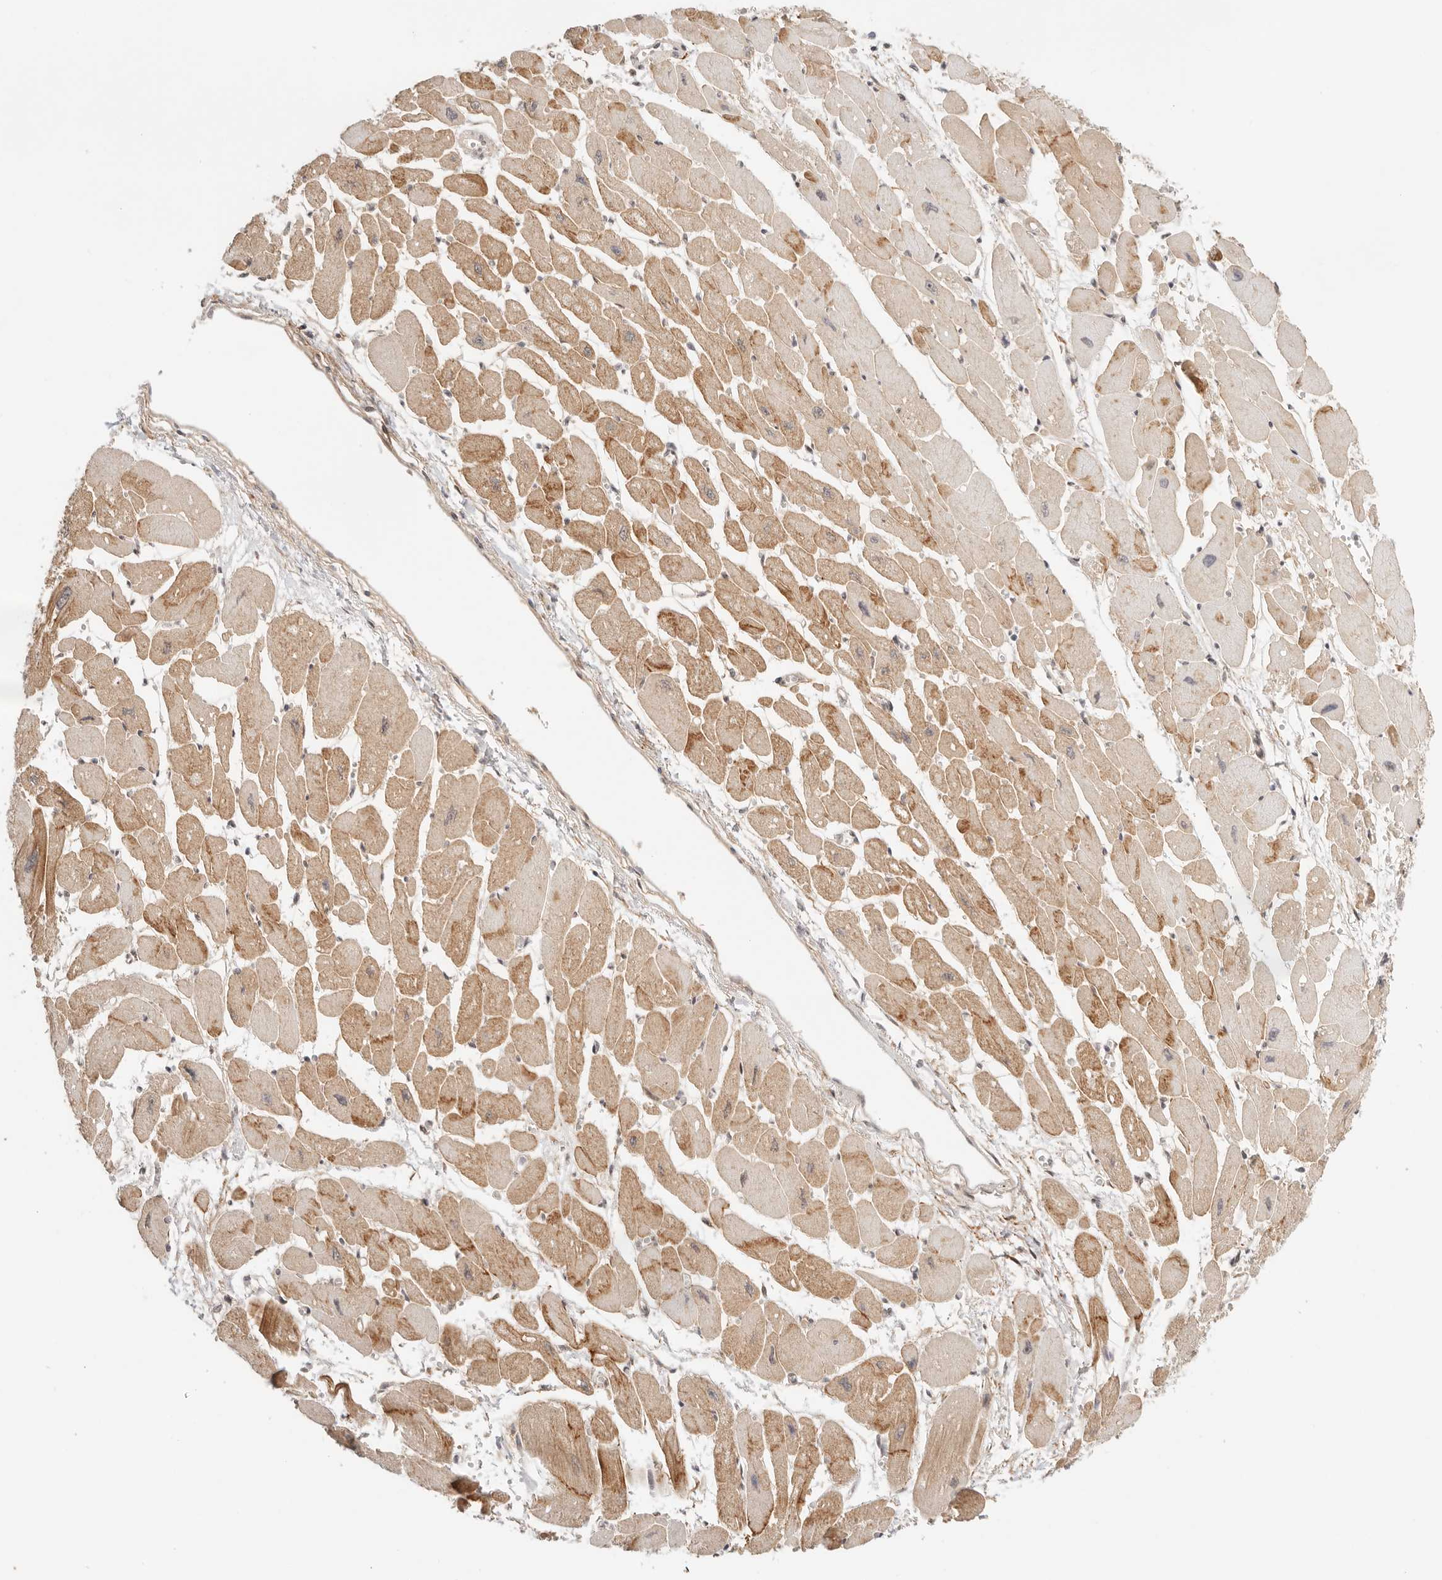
{"staining": {"intensity": "moderate", "quantity": ">75%", "location": "cytoplasmic/membranous"}, "tissue": "heart muscle", "cell_type": "Cardiomyocytes", "image_type": "normal", "snomed": [{"axis": "morphology", "description": "Normal tissue, NOS"}, {"axis": "topography", "description": "Heart"}], "caption": "A high-resolution image shows IHC staining of benign heart muscle, which shows moderate cytoplasmic/membranous expression in about >75% of cardiomyocytes.", "gene": "GTF2E2", "patient": {"sex": "female", "age": 54}}